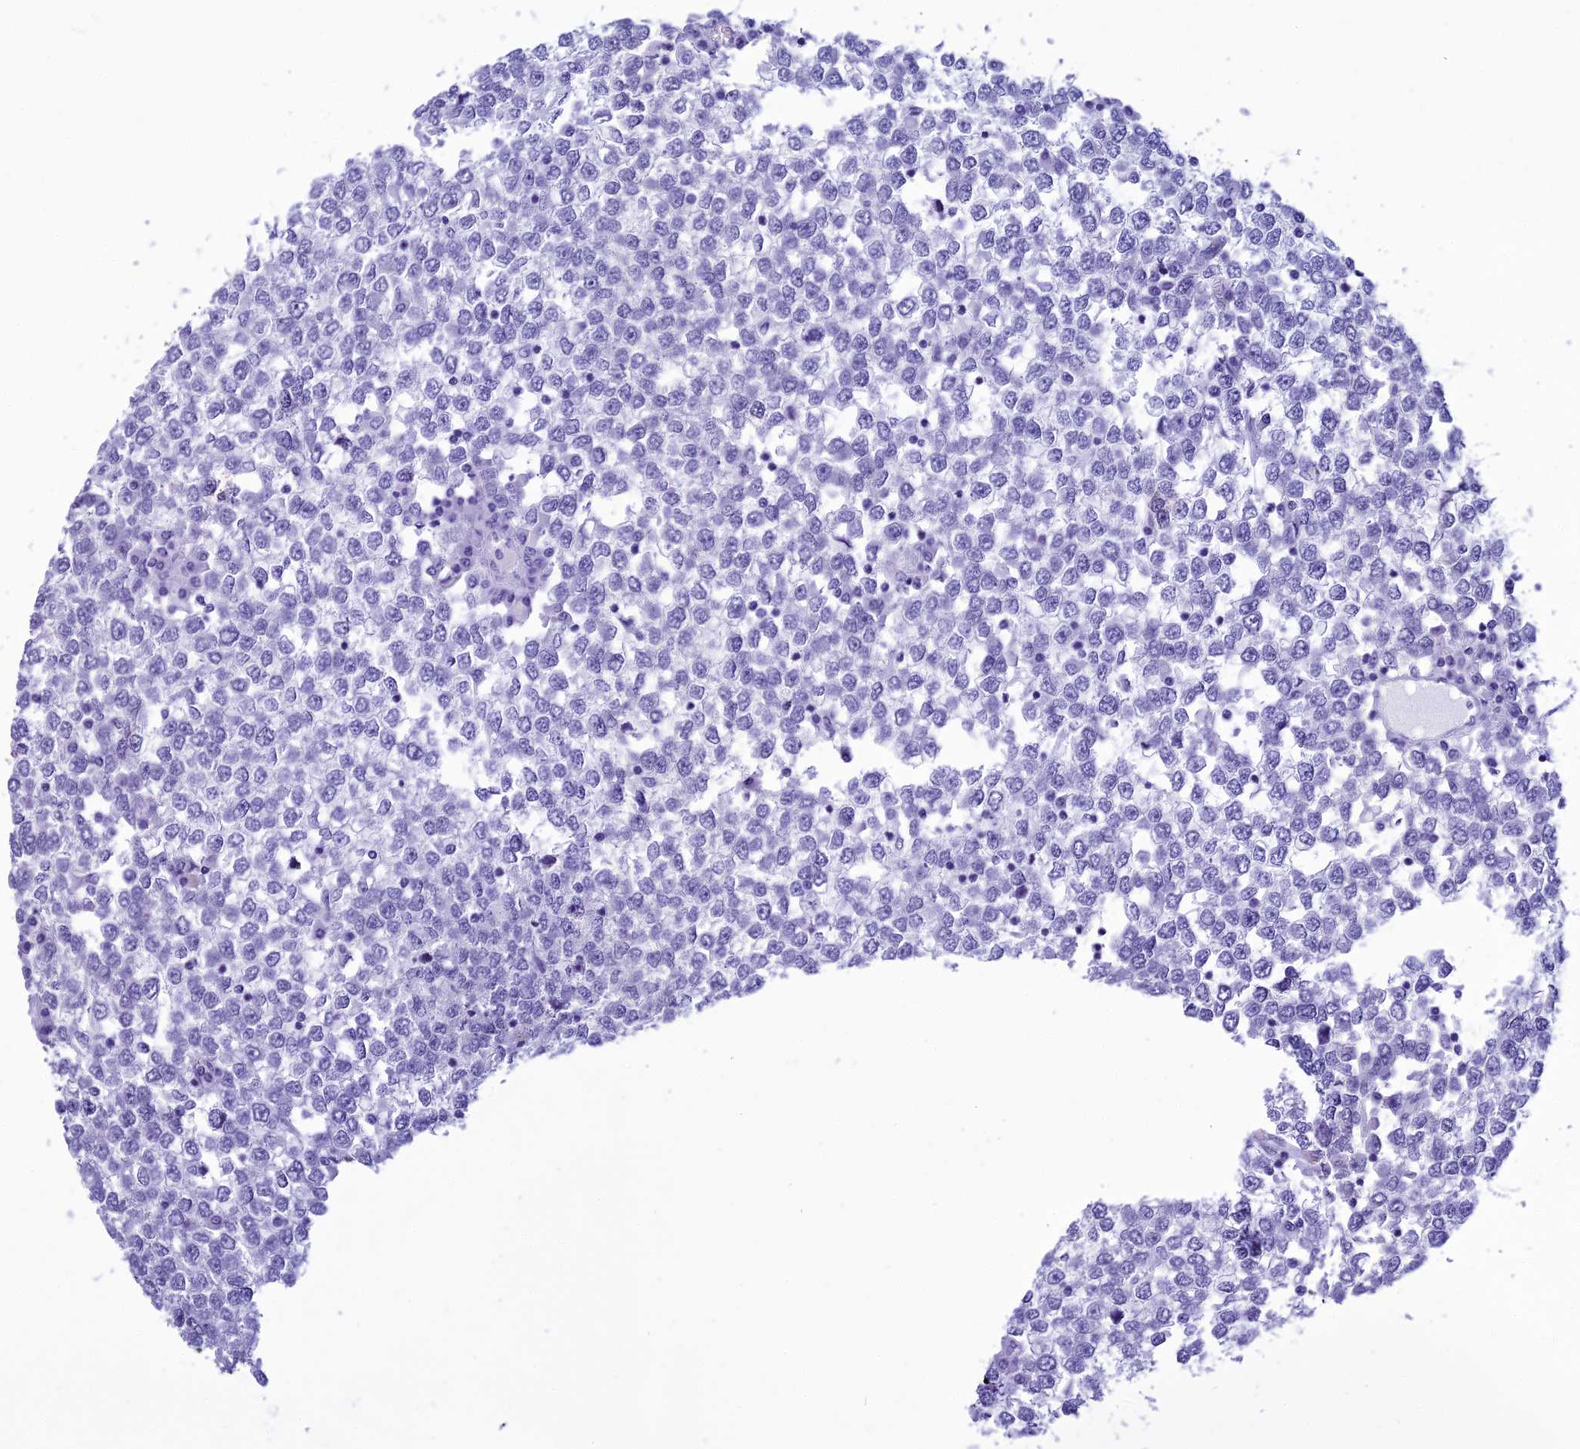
{"staining": {"intensity": "negative", "quantity": "none", "location": "none"}, "tissue": "testis cancer", "cell_type": "Tumor cells", "image_type": "cancer", "snomed": [{"axis": "morphology", "description": "Seminoma, NOS"}, {"axis": "topography", "description": "Testis"}], "caption": "There is no significant staining in tumor cells of testis cancer.", "gene": "KCTD14", "patient": {"sex": "male", "age": 65}}